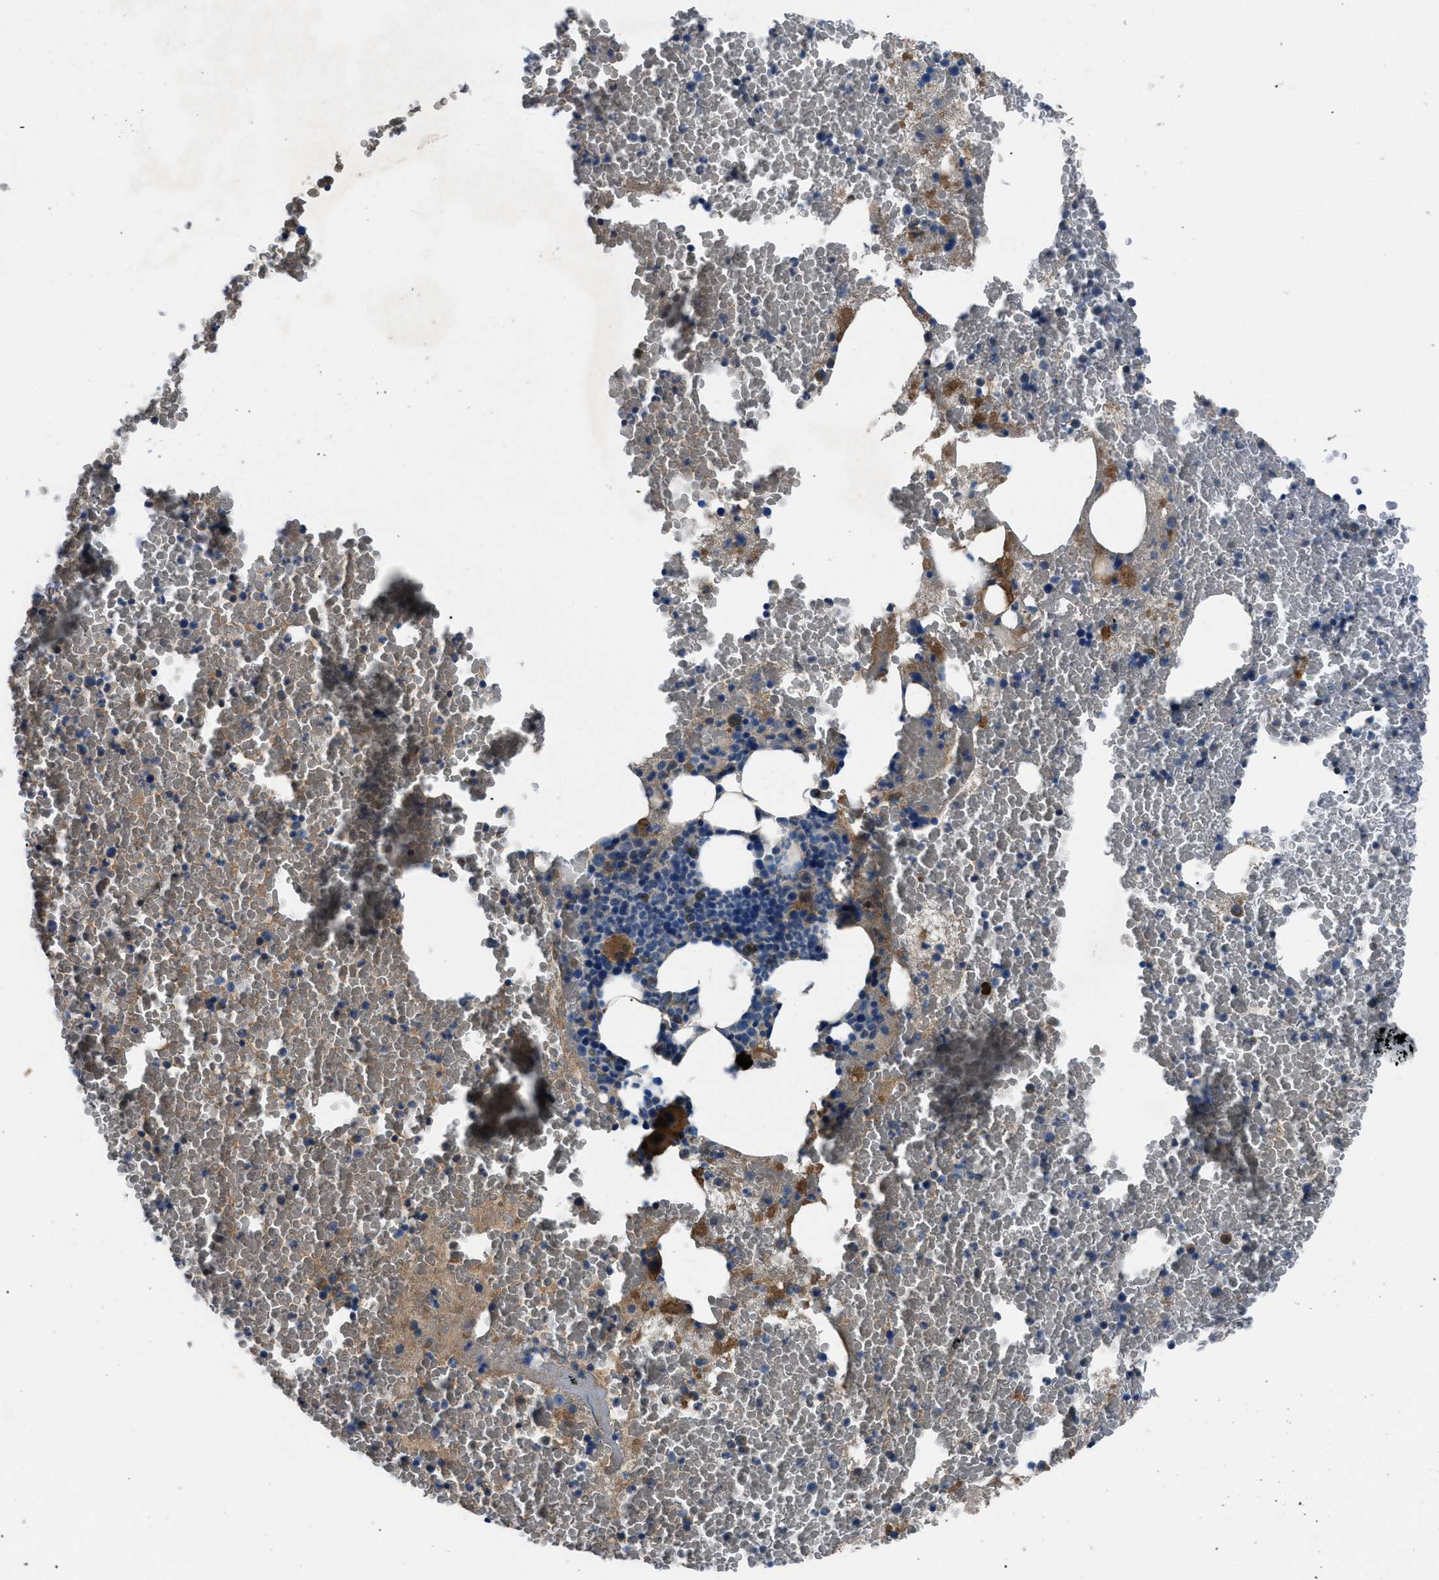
{"staining": {"intensity": "moderate", "quantity": "<25%", "location": "cytoplasmic/membranous"}, "tissue": "bone marrow", "cell_type": "Hematopoietic cells", "image_type": "normal", "snomed": [{"axis": "morphology", "description": "Normal tissue, NOS"}, {"axis": "morphology", "description": "Inflammation, NOS"}, {"axis": "topography", "description": "Bone marrow"}], "caption": "Normal bone marrow demonstrates moderate cytoplasmic/membranous staining in approximately <25% of hematopoietic cells, visualized by immunohistochemistry.", "gene": "SGCZ", "patient": {"sex": "male", "age": 63}}